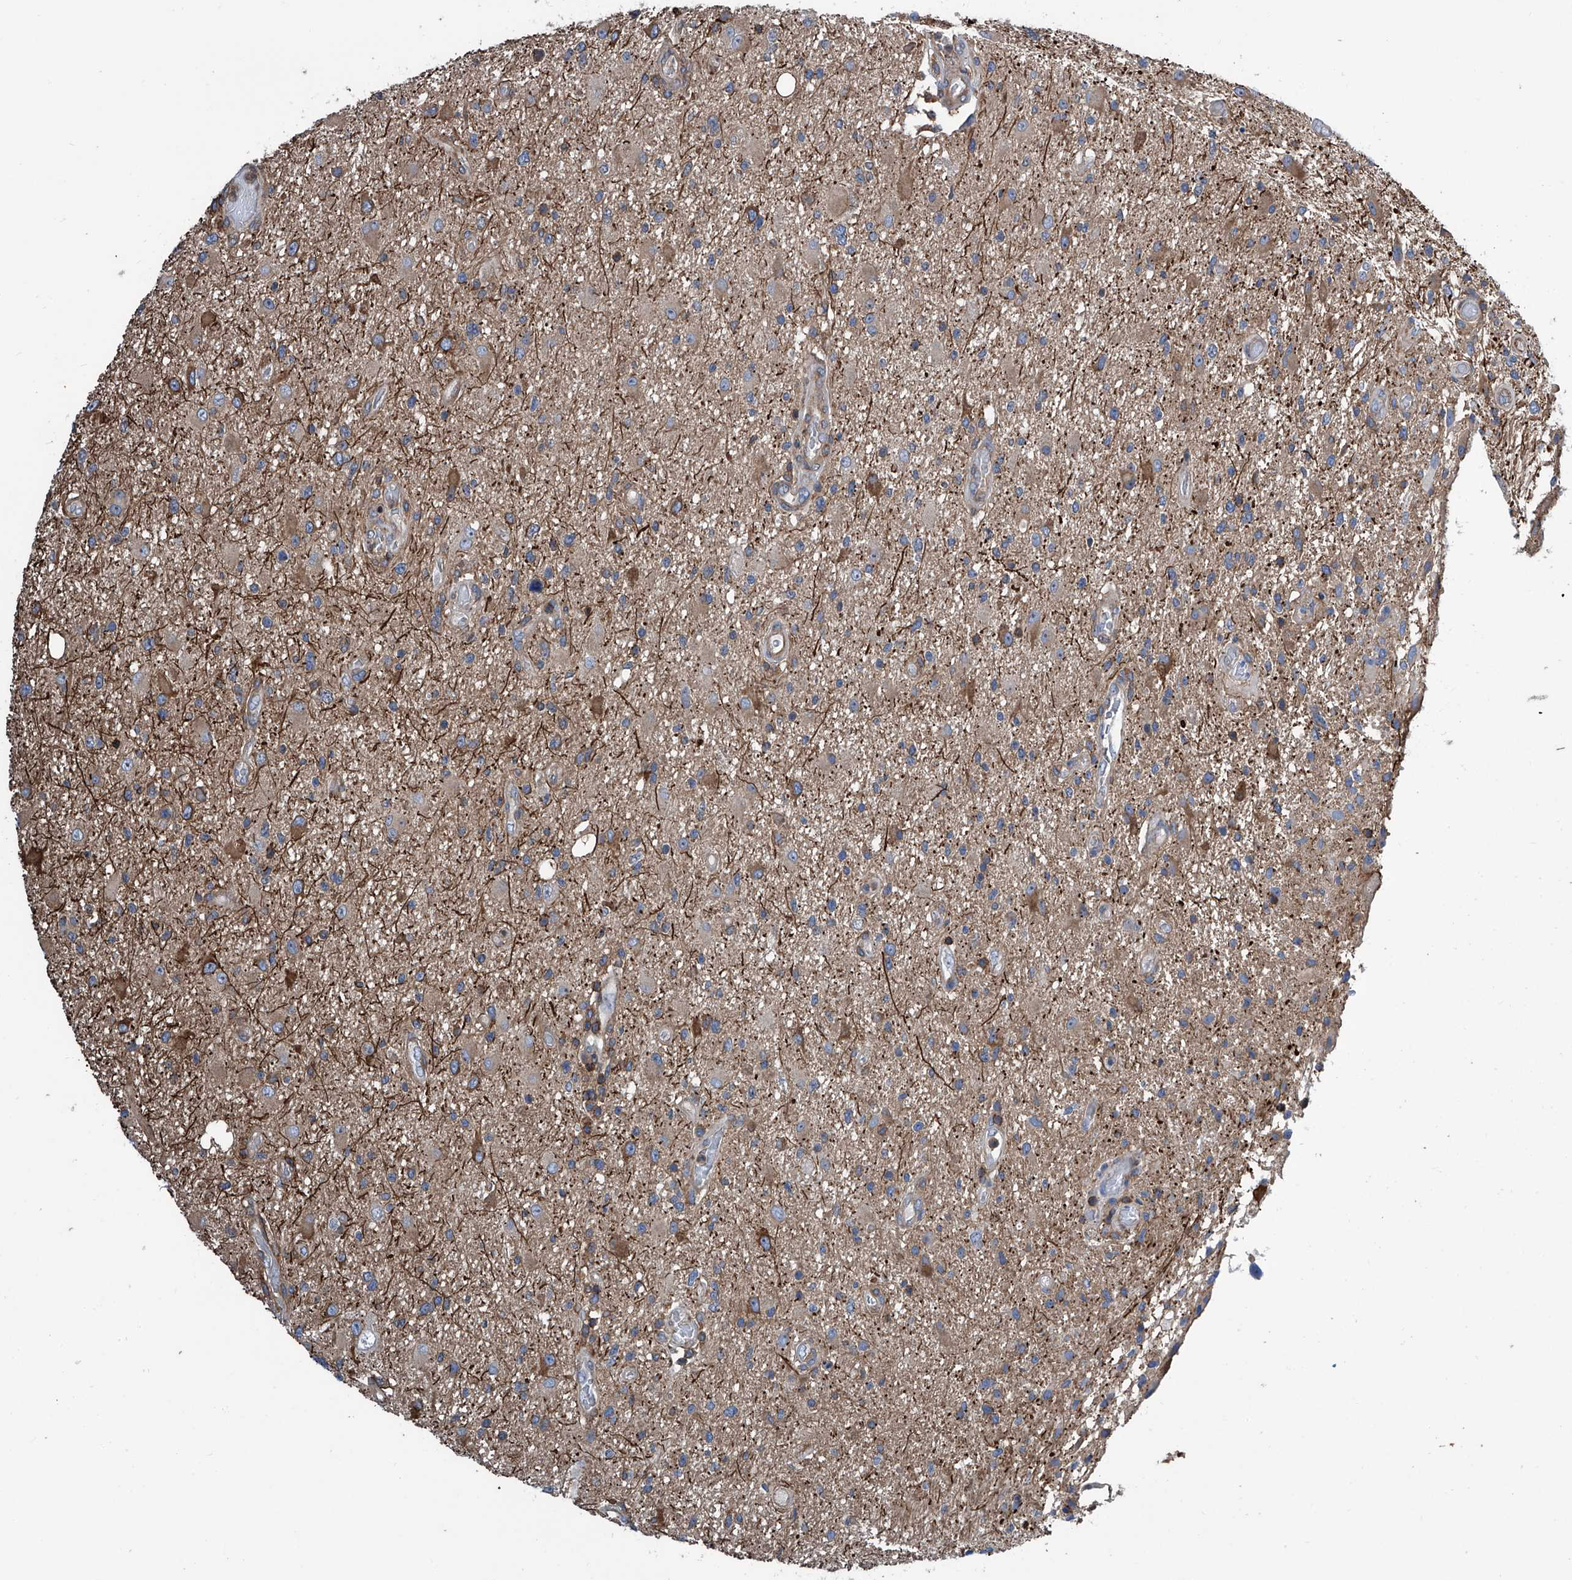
{"staining": {"intensity": "moderate", "quantity": "<25%", "location": "cytoplasmic/membranous"}, "tissue": "glioma", "cell_type": "Tumor cells", "image_type": "cancer", "snomed": [{"axis": "morphology", "description": "Glioma, malignant, High grade"}, {"axis": "topography", "description": "Brain"}], "caption": "Glioma tissue reveals moderate cytoplasmic/membranous expression in approximately <25% of tumor cells", "gene": "ZNF484", "patient": {"sex": "male", "age": 33}}